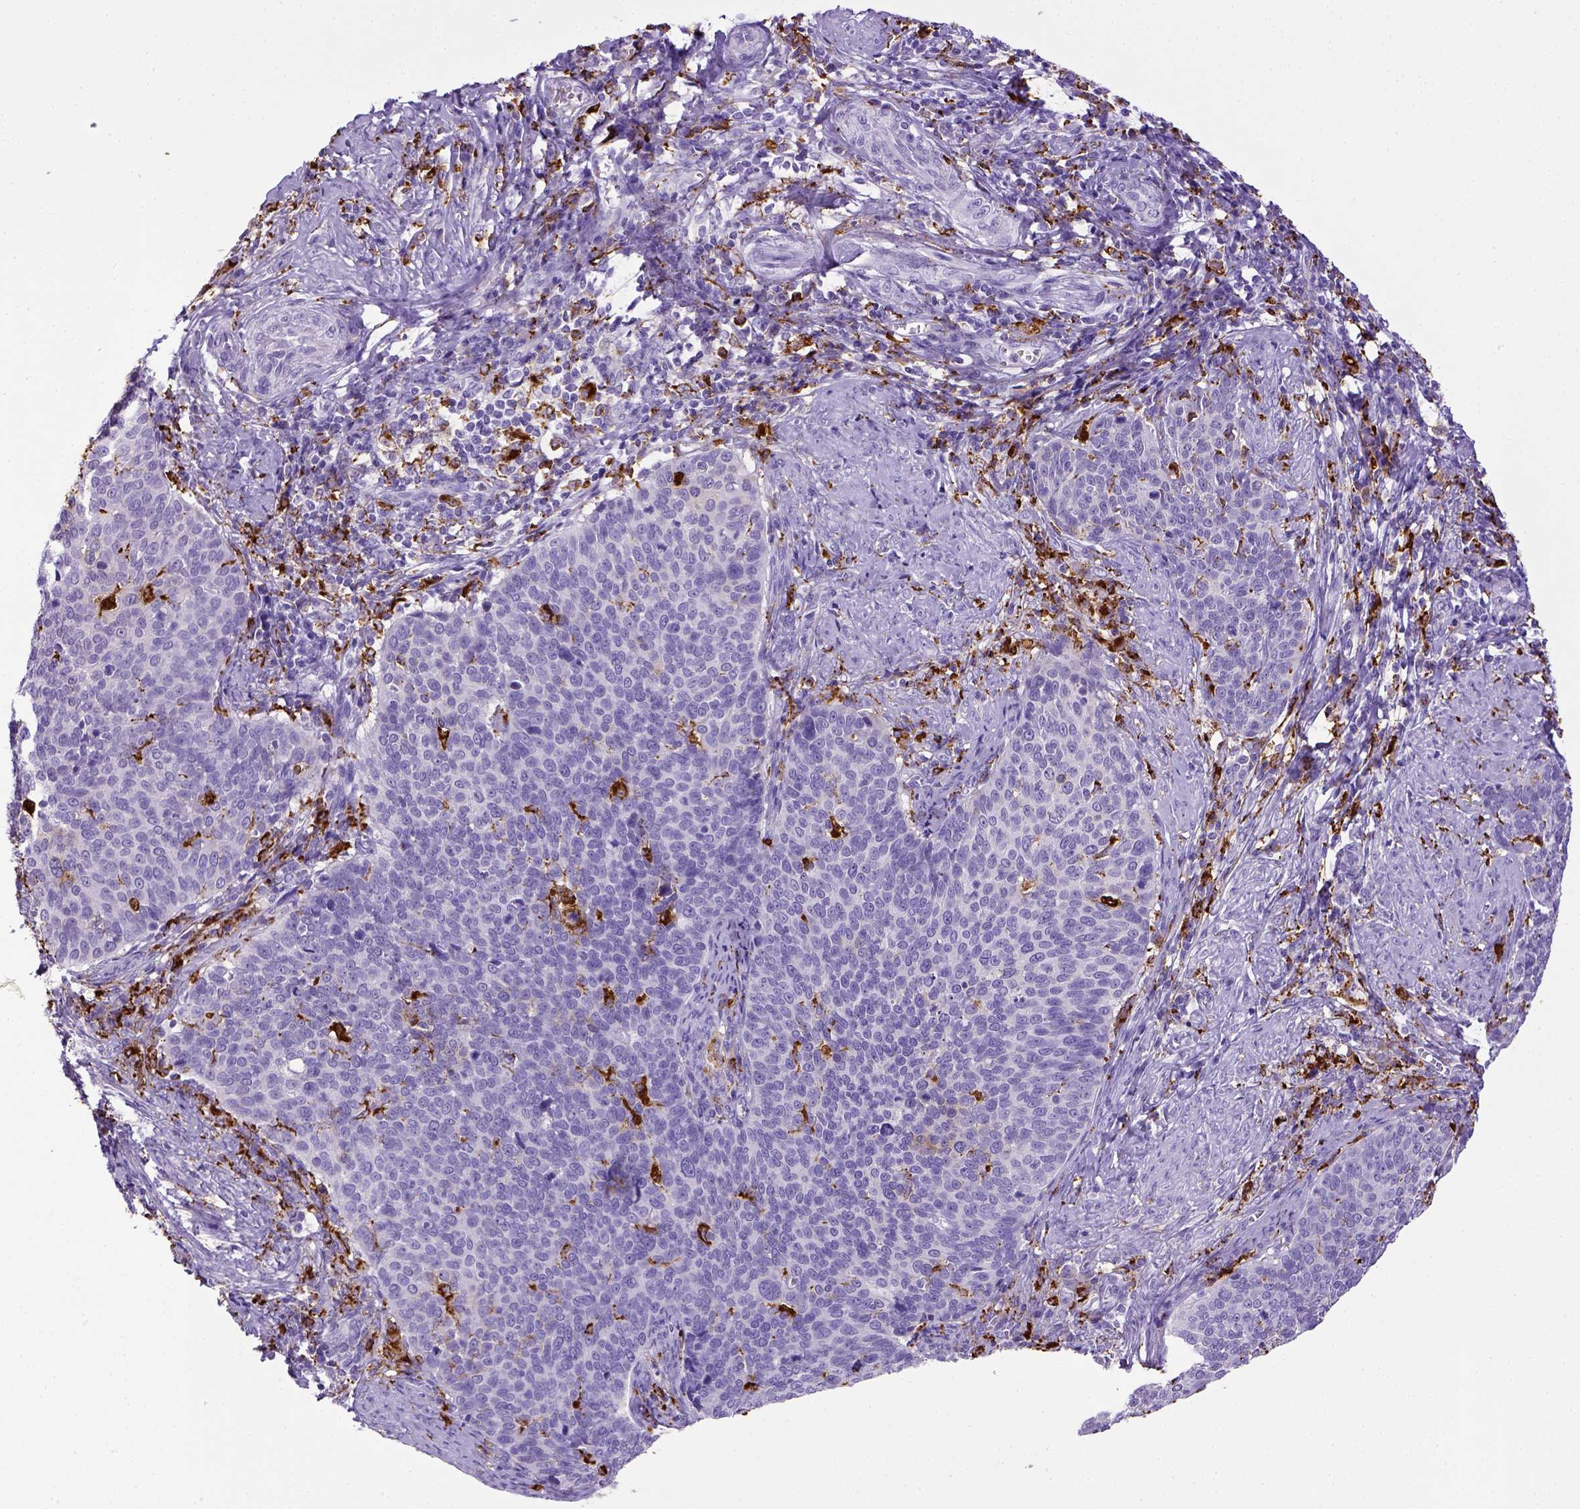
{"staining": {"intensity": "negative", "quantity": "none", "location": "none"}, "tissue": "cervical cancer", "cell_type": "Tumor cells", "image_type": "cancer", "snomed": [{"axis": "morphology", "description": "Normal tissue, NOS"}, {"axis": "morphology", "description": "Squamous cell carcinoma, NOS"}, {"axis": "topography", "description": "Cervix"}], "caption": "Immunohistochemical staining of human cervical squamous cell carcinoma demonstrates no significant expression in tumor cells. (Immunohistochemistry, brightfield microscopy, high magnification).", "gene": "CD68", "patient": {"sex": "female", "age": 39}}